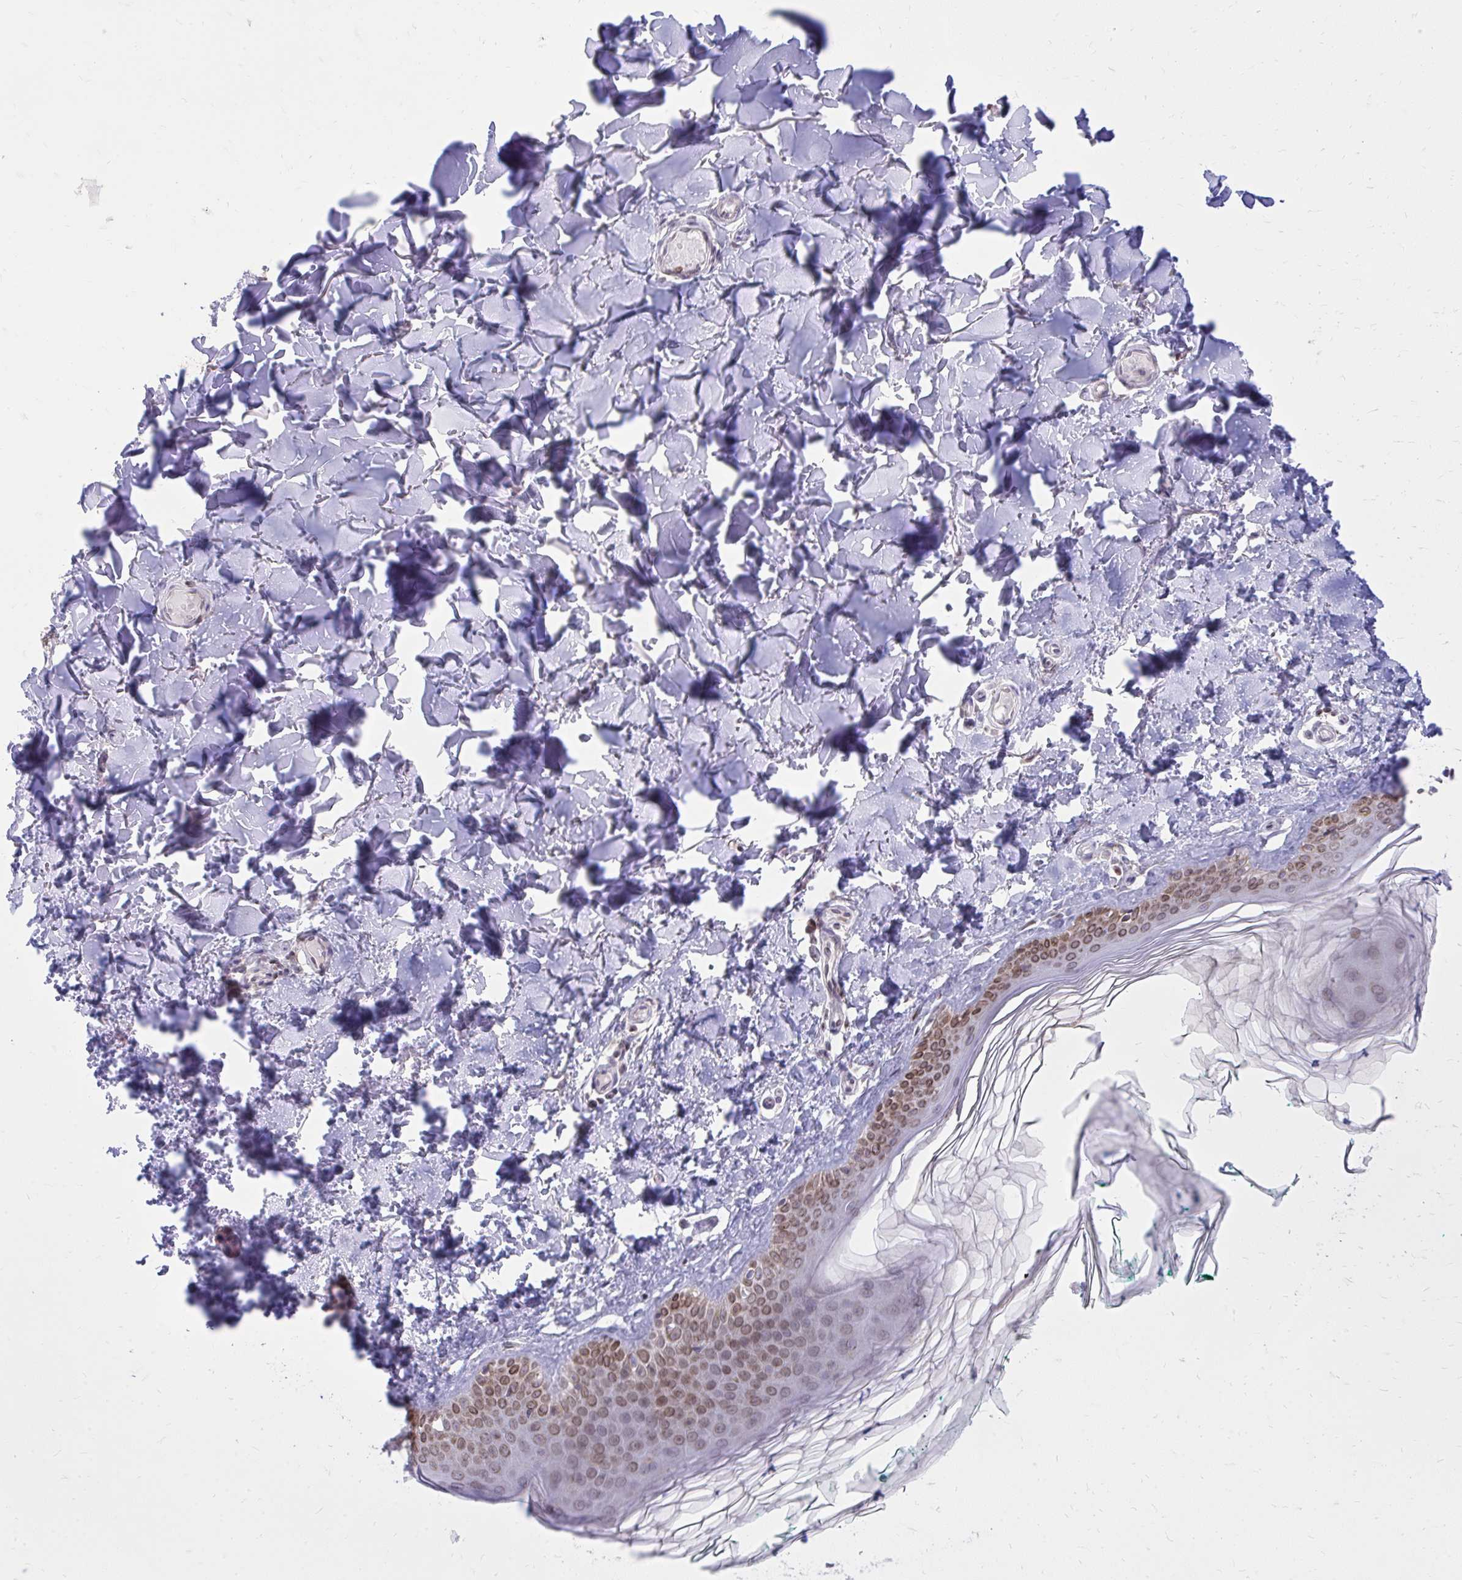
{"staining": {"intensity": "negative", "quantity": "none", "location": "none"}, "tissue": "skin", "cell_type": "Fibroblasts", "image_type": "normal", "snomed": [{"axis": "morphology", "description": "Normal tissue, NOS"}, {"axis": "topography", "description": "Skin"}, {"axis": "topography", "description": "Peripheral nerve tissue"}], "caption": "The IHC micrograph has no significant positivity in fibroblasts of skin. (Immunohistochemistry (ihc), brightfield microscopy, high magnification).", "gene": "RPS6KA2", "patient": {"sex": "female", "age": 45}}